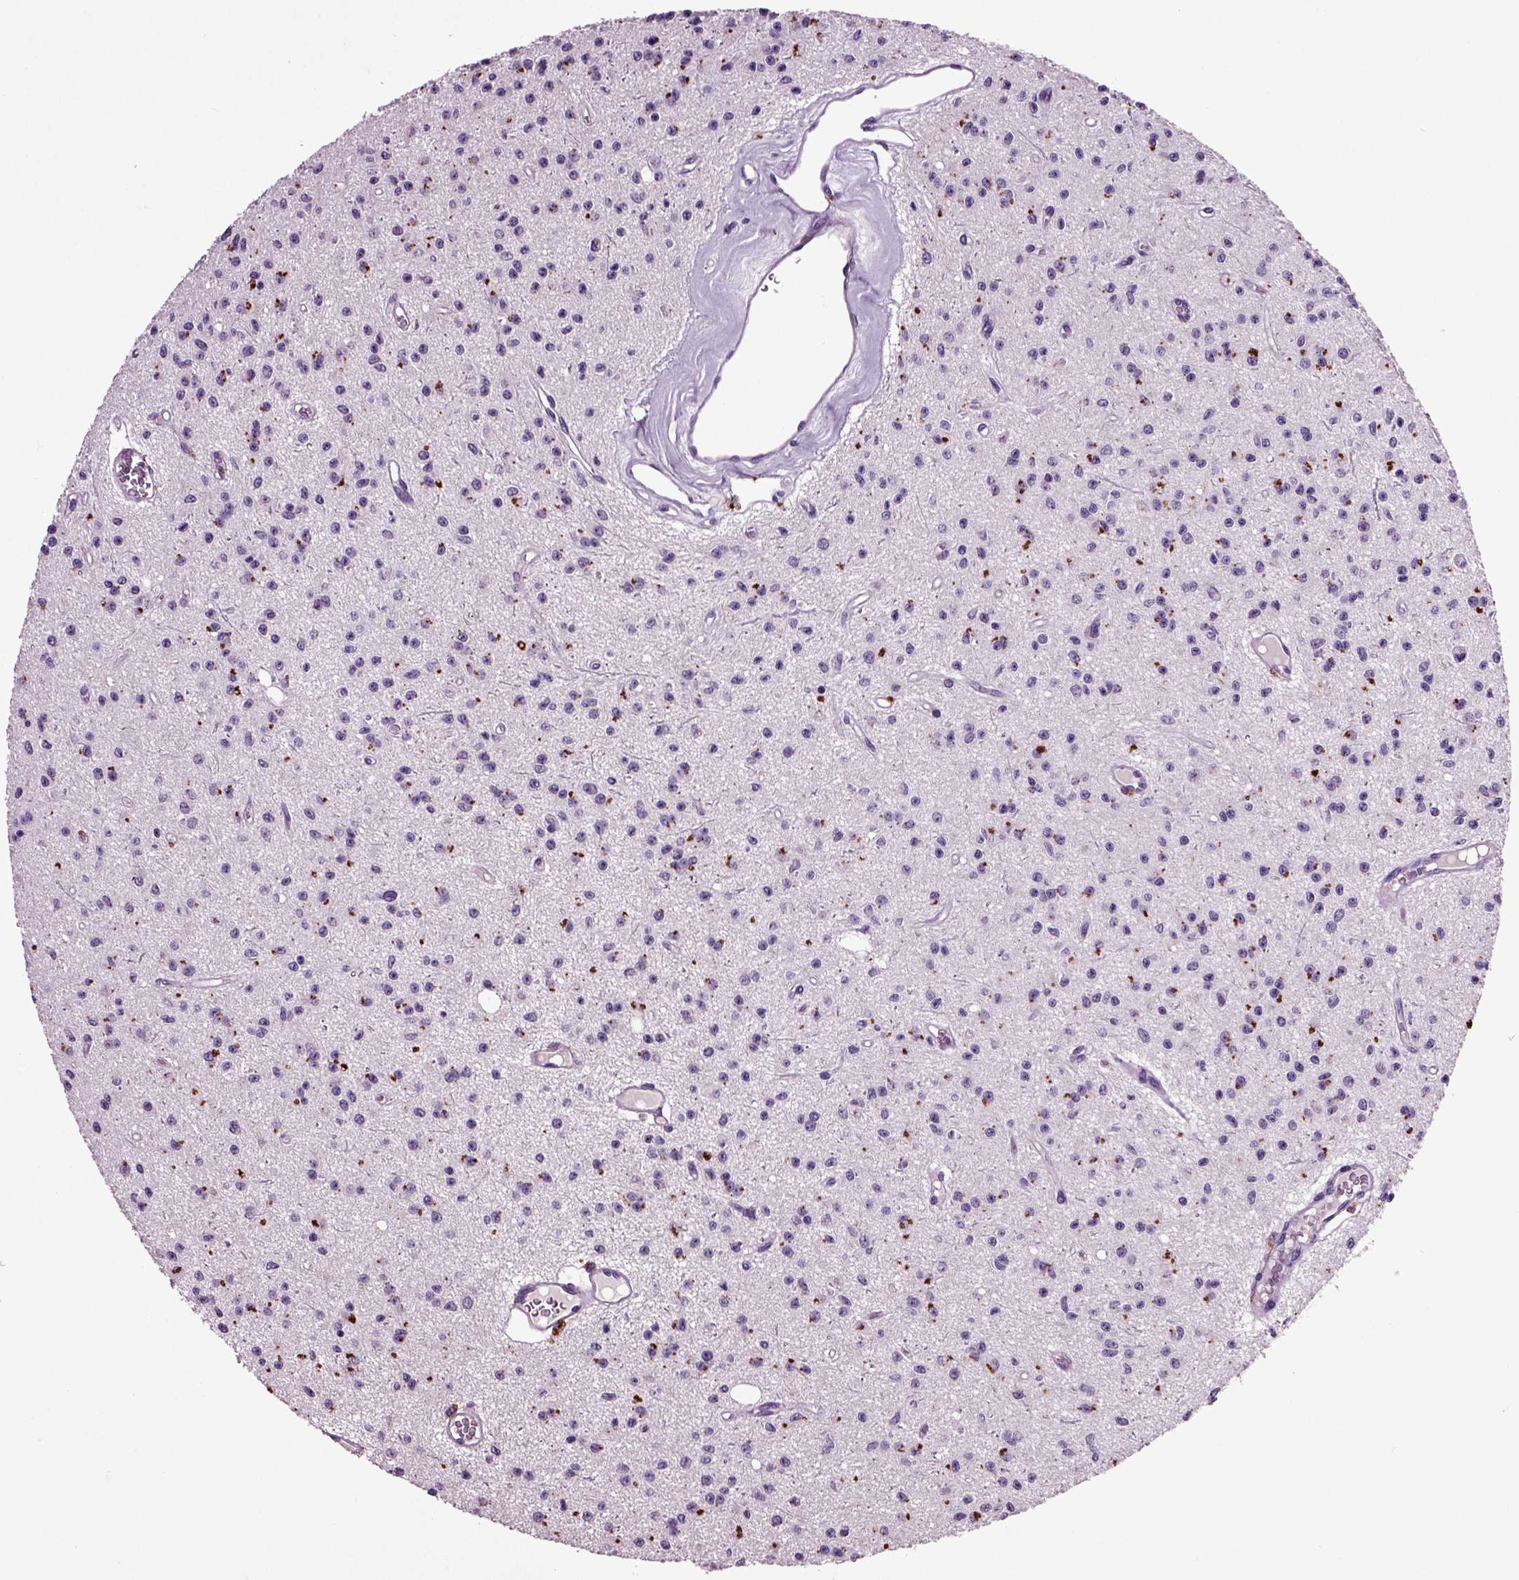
{"staining": {"intensity": "negative", "quantity": "none", "location": "none"}, "tissue": "glioma", "cell_type": "Tumor cells", "image_type": "cancer", "snomed": [{"axis": "morphology", "description": "Glioma, malignant, Low grade"}, {"axis": "topography", "description": "Brain"}], "caption": "A histopathology image of human glioma is negative for staining in tumor cells.", "gene": "CRHR1", "patient": {"sex": "female", "age": 45}}